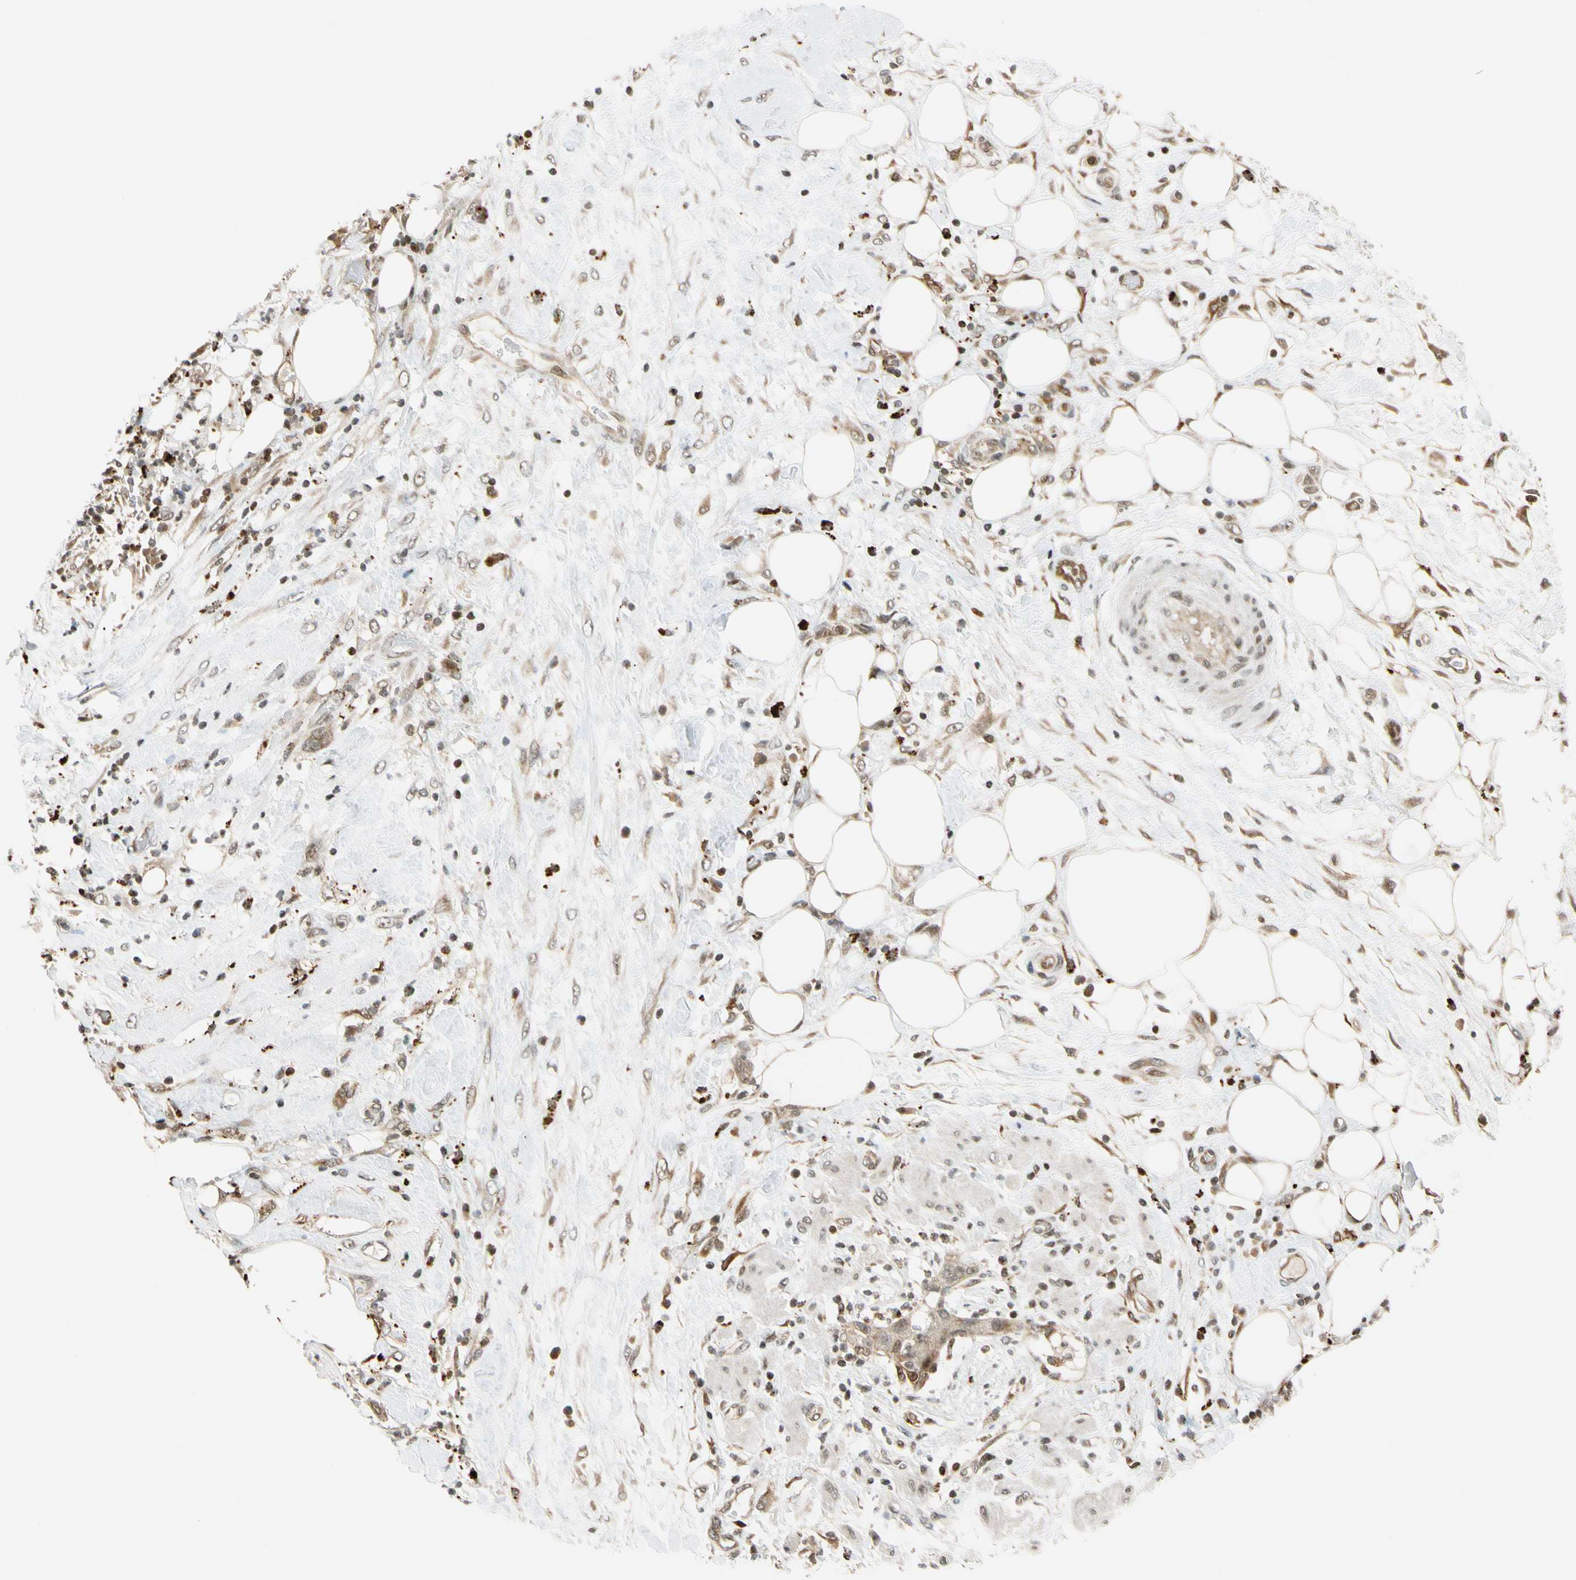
{"staining": {"intensity": "weak", "quantity": ">75%", "location": "cytoplasmic/membranous,nuclear"}, "tissue": "pancreatic cancer", "cell_type": "Tumor cells", "image_type": "cancer", "snomed": [{"axis": "morphology", "description": "Adenocarcinoma, NOS"}, {"axis": "topography", "description": "Pancreas"}], "caption": "Tumor cells display weak cytoplasmic/membranous and nuclear staining in about >75% of cells in adenocarcinoma (pancreatic). (IHC, brightfield microscopy, high magnification).", "gene": "CDK7", "patient": {"sex": "female", "age": 78}}